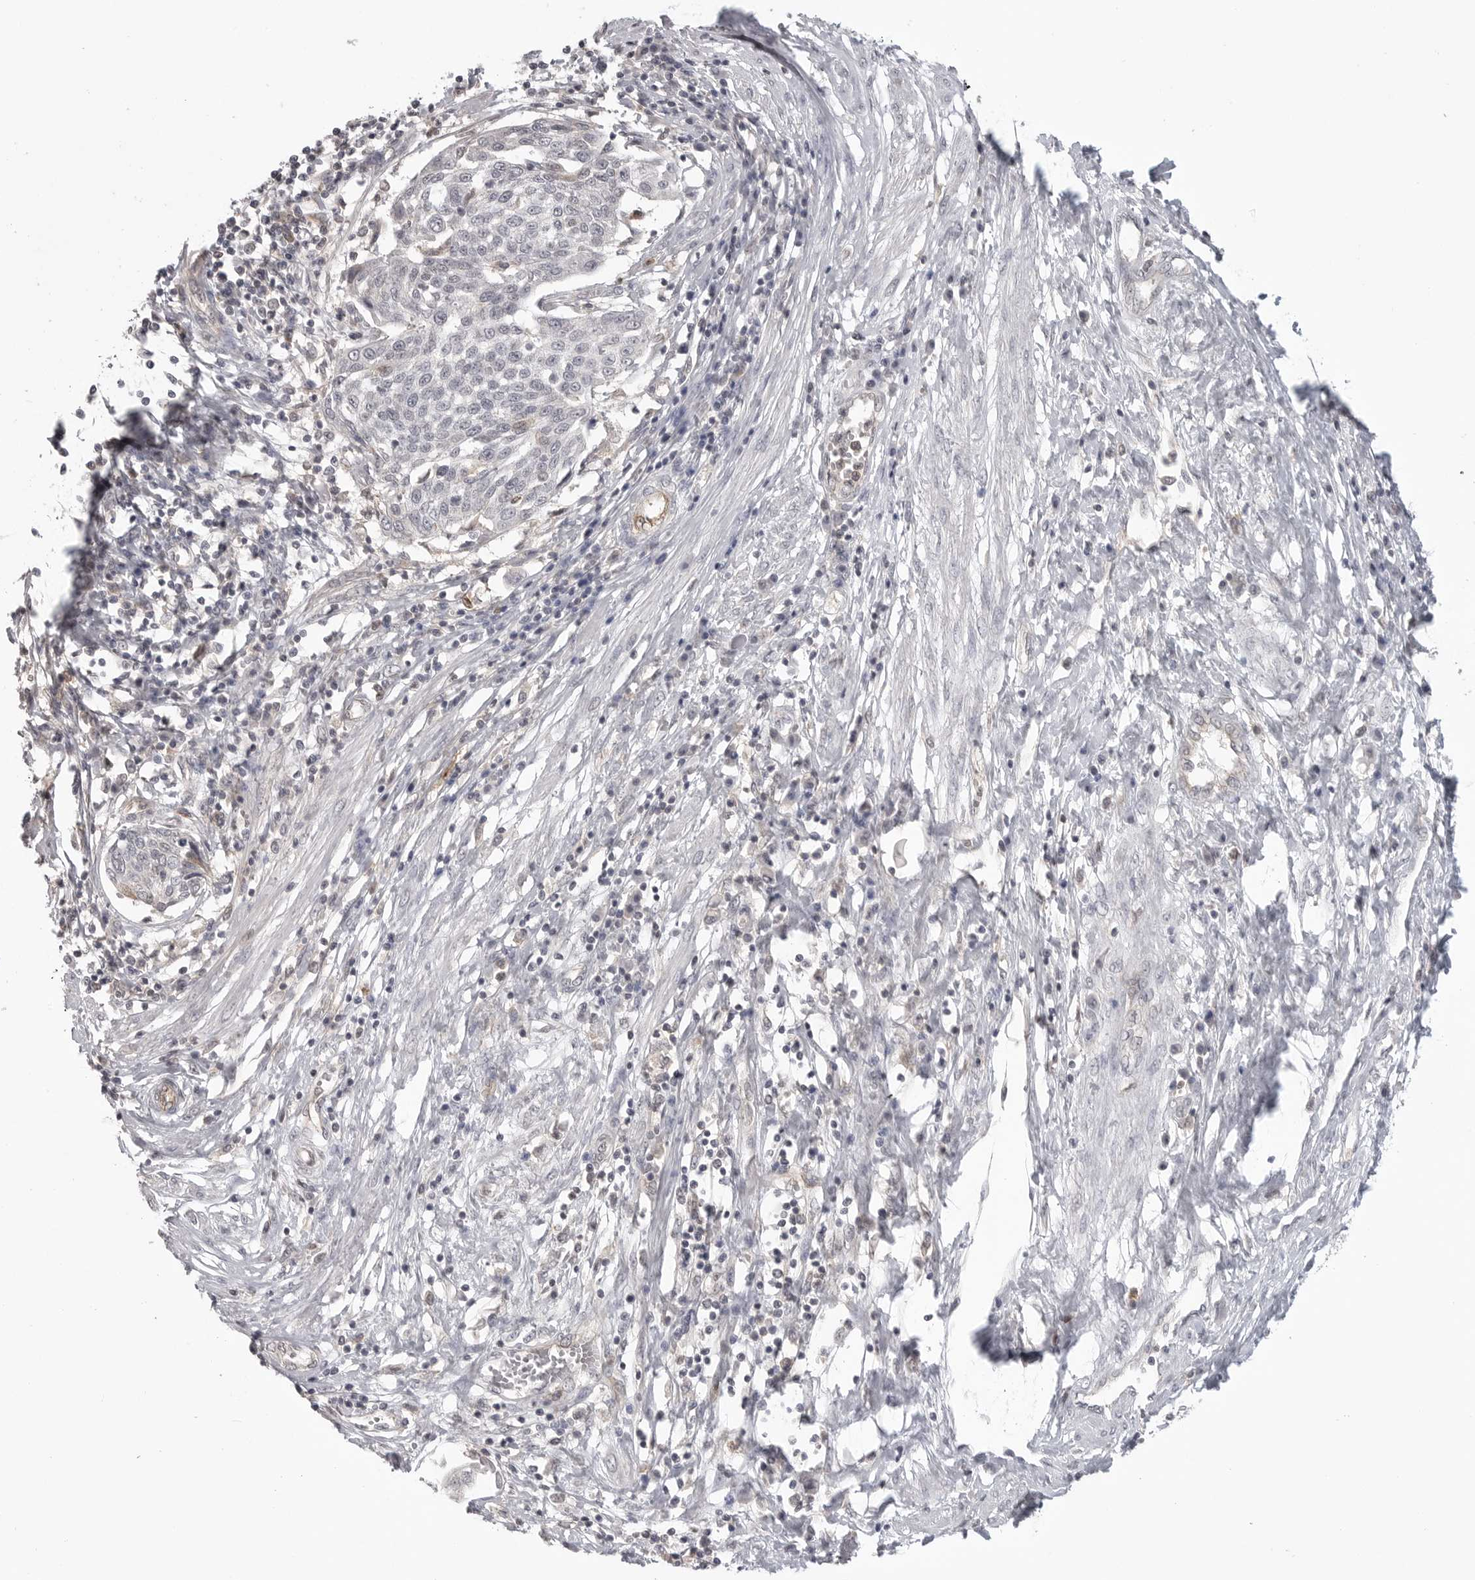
{"staining": {"intensity": "negative", "quantity": "none", "location": "none"}, "tissue": "cervical cancer", "cell_type": "Tumor cells", "image_type": "cancer", "snomed": [{"axis": "morphology", "description": "Squamous cell carcinoma, NOS"}, {"axis": "topography", "description": "Cervix"}], "caption": "The IHC image has no significant staining in tumor cells of cervical cancer (squamous cell carcinoma) tissue.", "gene": "IFNGR1", "patient": {"sex": "female", "age": 34}}